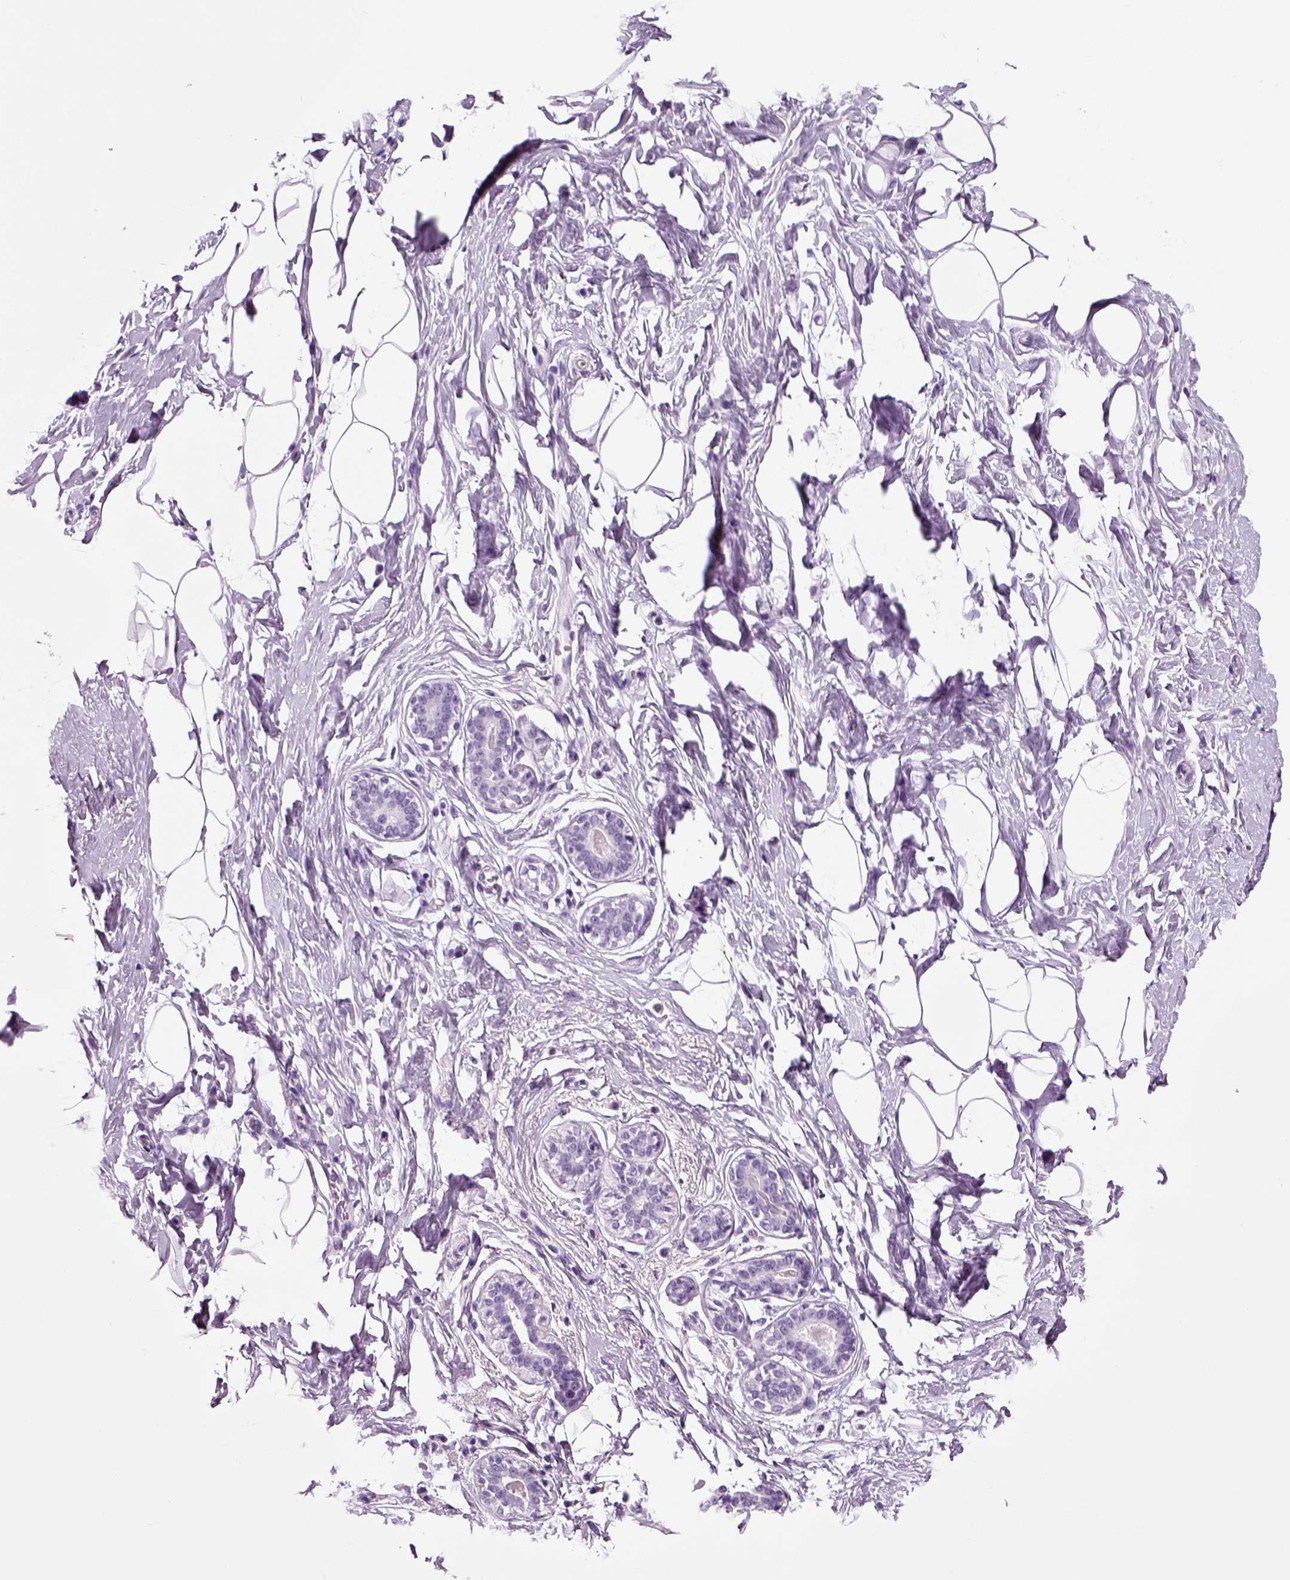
{"staining": {"intensity": "negative", "quantity": "none", "location": "none"}, "tissue": "breast", "cell_type": "Adipocytes", "image_type": "normal", "snomed": [{"axis": "morphology", "description": "Normal tissue, NOS"}, {"axis": "morphology", "description": "Lobular carcinoma, in situ"}, {"axis": "topography", "description": "Breast"}], "caption": "Histopathology image shows no significant protein positivity in adipocytes of normal breast. (DAB (3,3'-diaminobenzidine) immunohistochemistry with hematoxylin counter stain).", "gene": "CD109", "patient": {"sex": "female", "age": 35}}